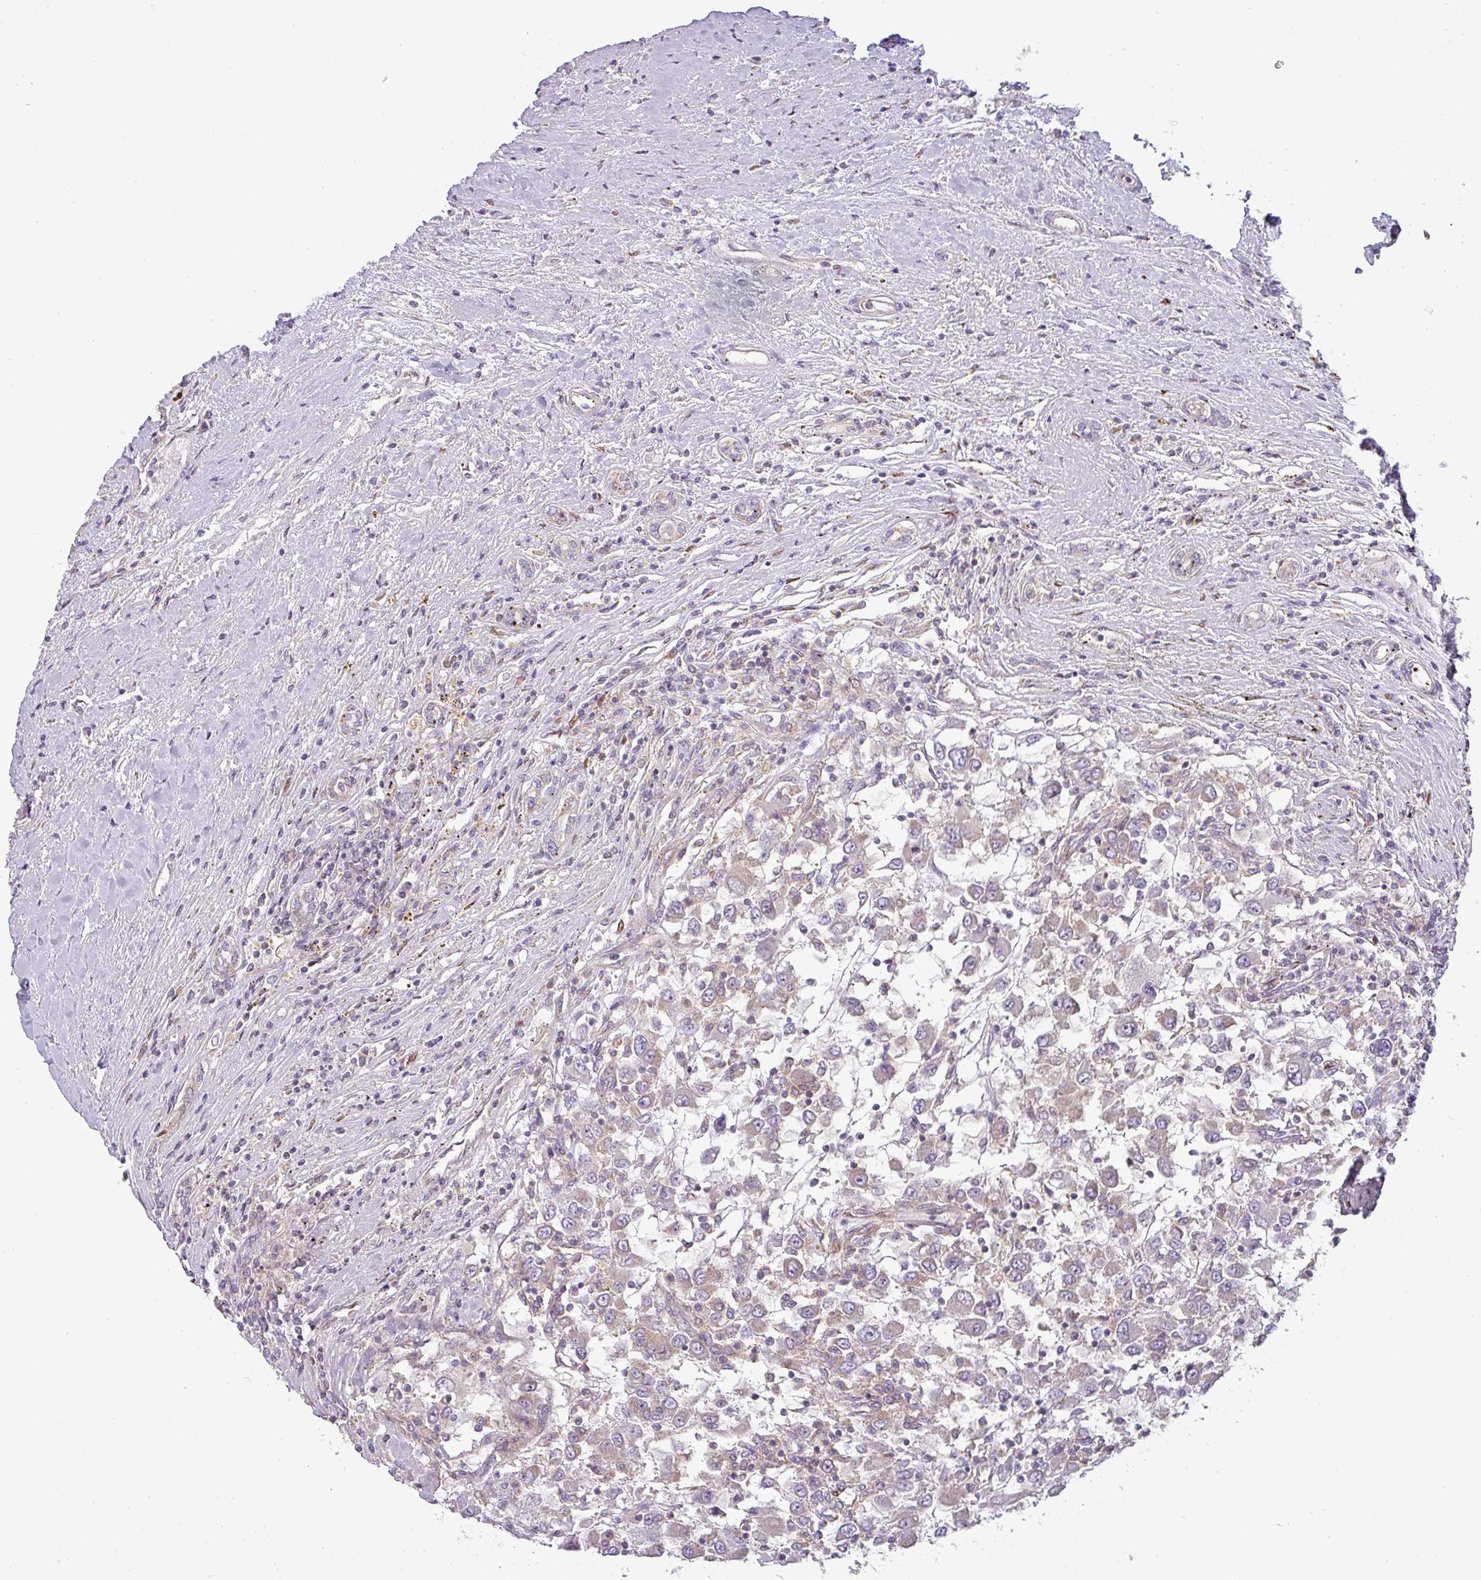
{"staining": {"intensity": "weak", "quantity": ">75%", "location": "cytoplasmic/membranous"}, "tissue": "renal cancer", "cell_type": "Tumor cells", "image_type": "cancer", "snomed": [{"axis": "morphology", "description": "Adenocarcinoma, NOS"}, {"axis": "topography", "description": "Kidney"}], "caption": "A brown stain labels weak cytoplasmic/membranous expression of a protein in renal cancer (adenocarcinoma) tumor cells.", "gene": "ZNF211", "patient": {"sex": "female", "age": 67}}